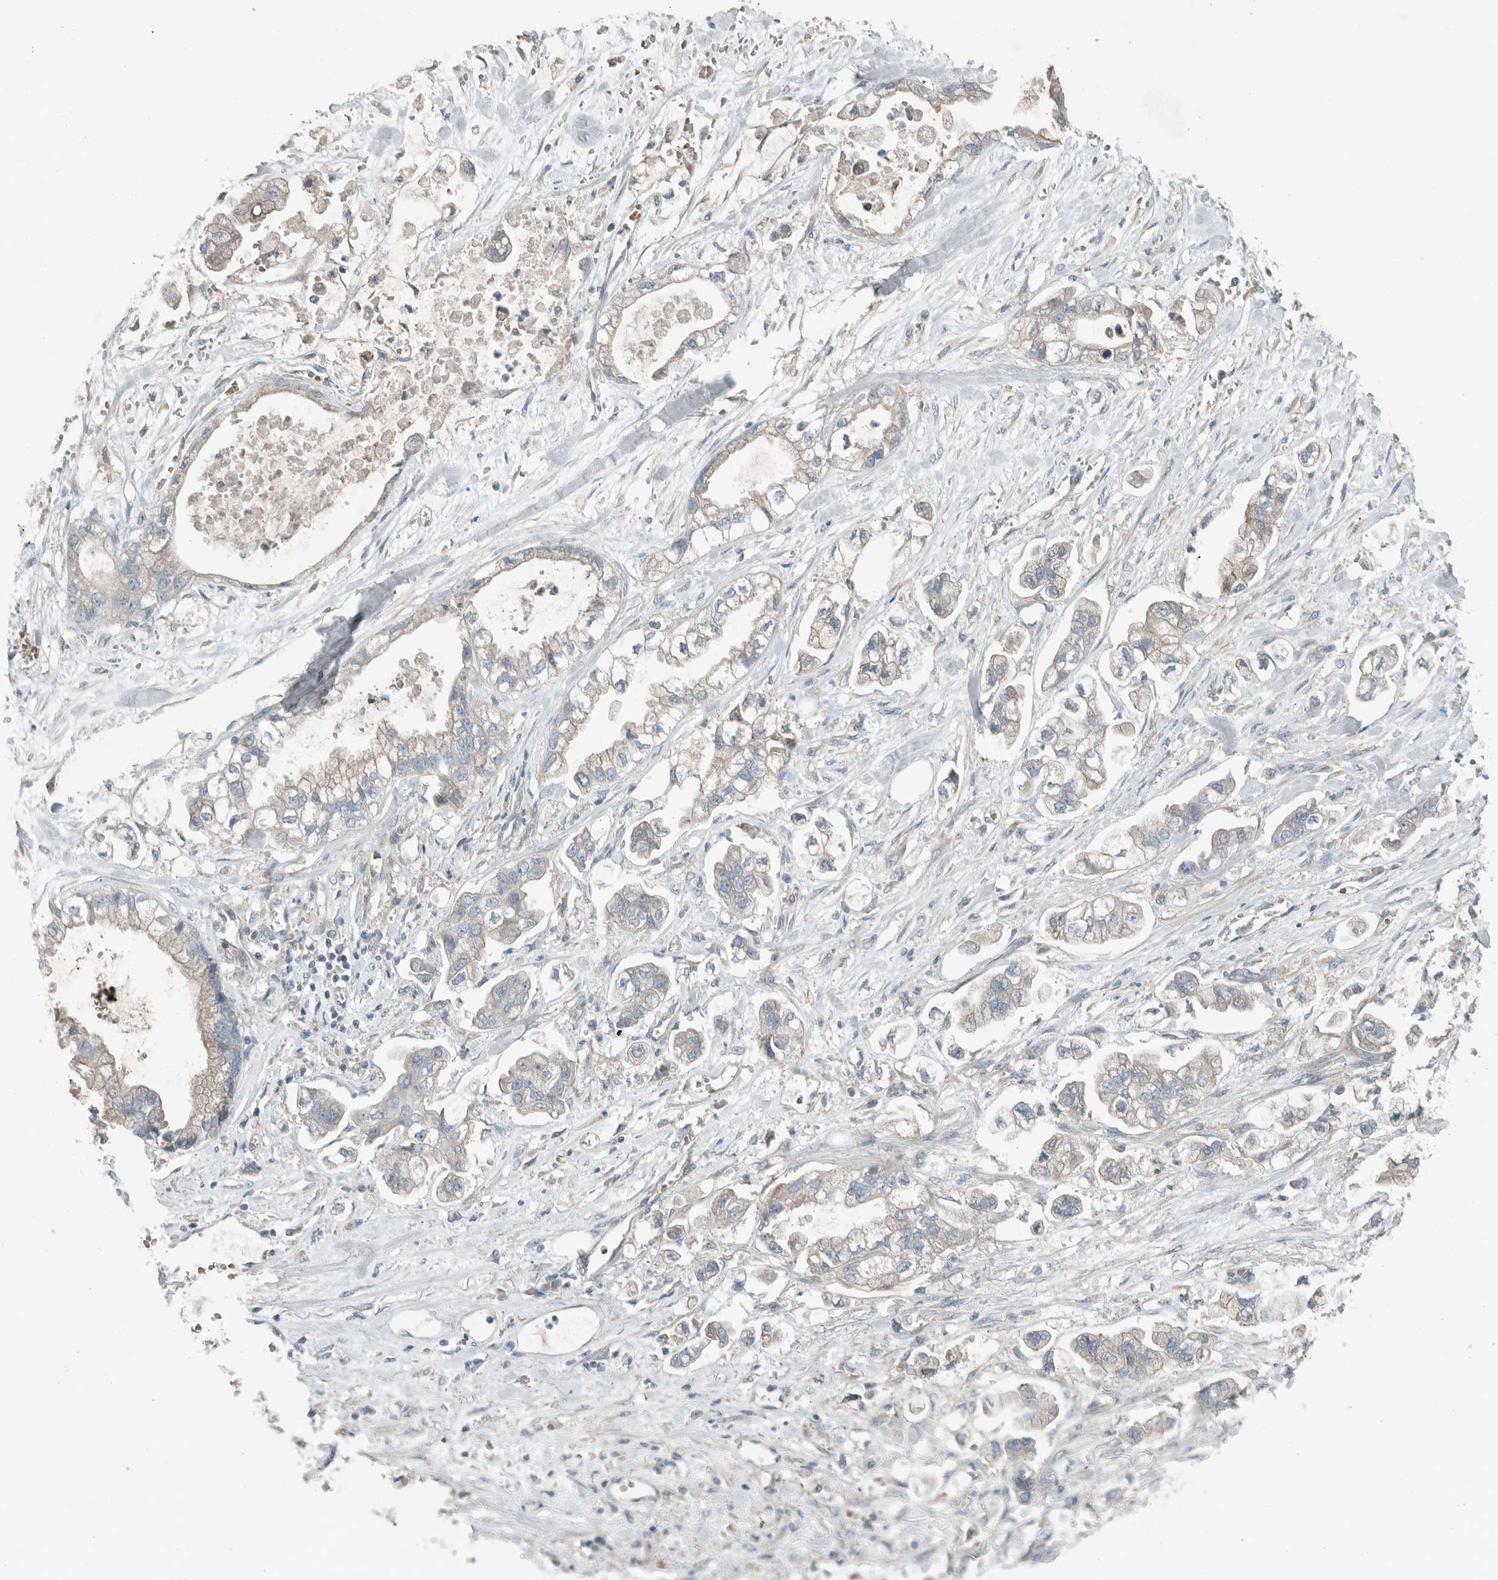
{"staining": {"intensity": "weak", "quantity": "<25%", "location": "cytoplasmic/membranous"}, "tissue": "stomach cancer", "cell_type": "Tumor cells", "image_type": "cancer", "snomed": [{"axis": "morphology", "description": "Normal tissue, NOS"}, {"axis": "morphology", "description": "Adenocarcinoma, NOS"}, {"axis": "topography", "description": "Stomach"}], "caption": "Stomach cancer (adenocarcinoma) was stained to show a protein in brown. There is no significant staining in tumor cells.", "gene": "JADE2", "patient": {"sex": "male", "age": 62}}